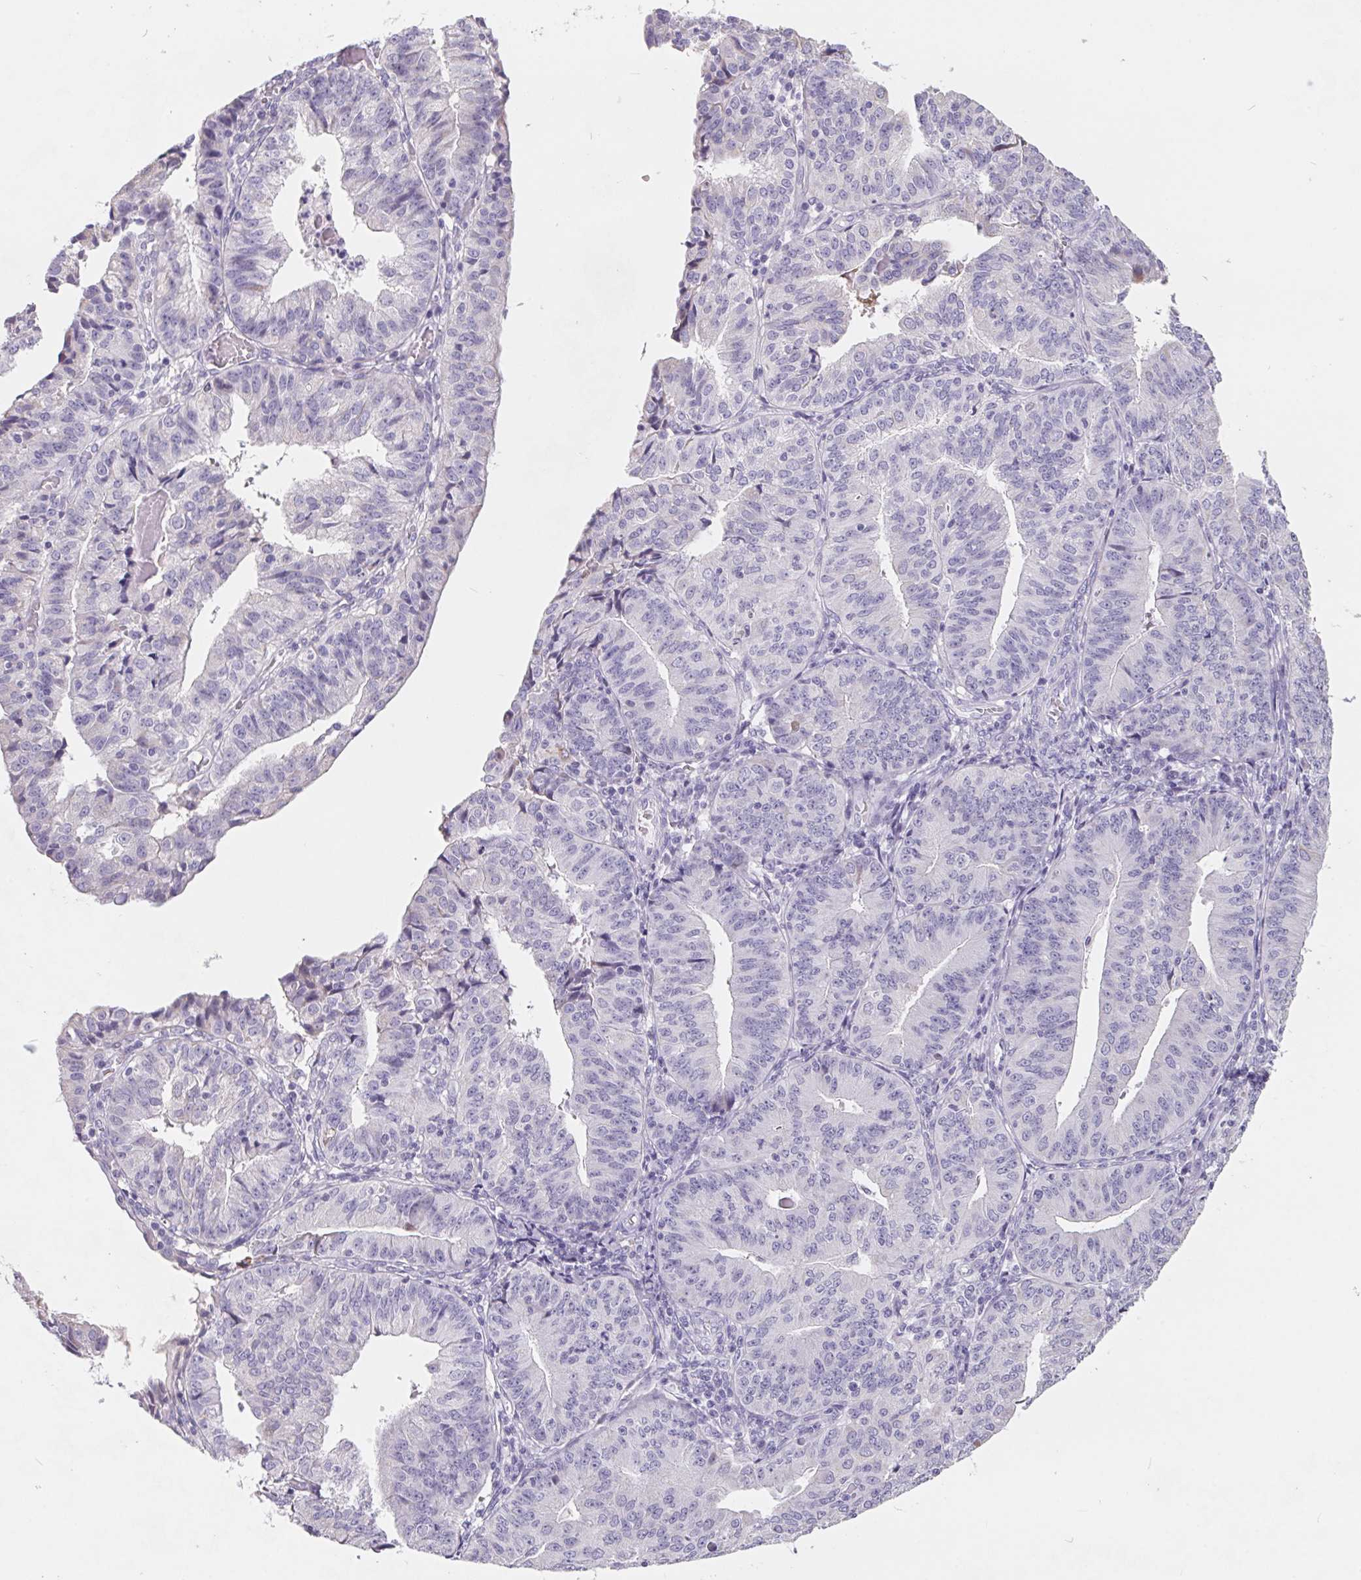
{"staining": {"intensity": "negative", "quantity": "none", "location": "none"}, "tissue": "endometrial cancer", "cell_type": "Tumor cells", "image_type": "cancer", "snomed": [{"axis": "morphology", "description": "Adenocarcinoma, NOS"}, {"axis": "topography", "description": "Endometrium"}], "caption": "This histopathology image is of endometrial adenocarcinoma stained with immunohistochemistry to label a protein in brown with the nuclei are counter-stained blue. There is no staining in tumor cells. (DAB immunohistochemistry (IHC) with hematoxylin counter stain).", "gene": "FDX1", "patient": {"sex": "female", "age": 56}}